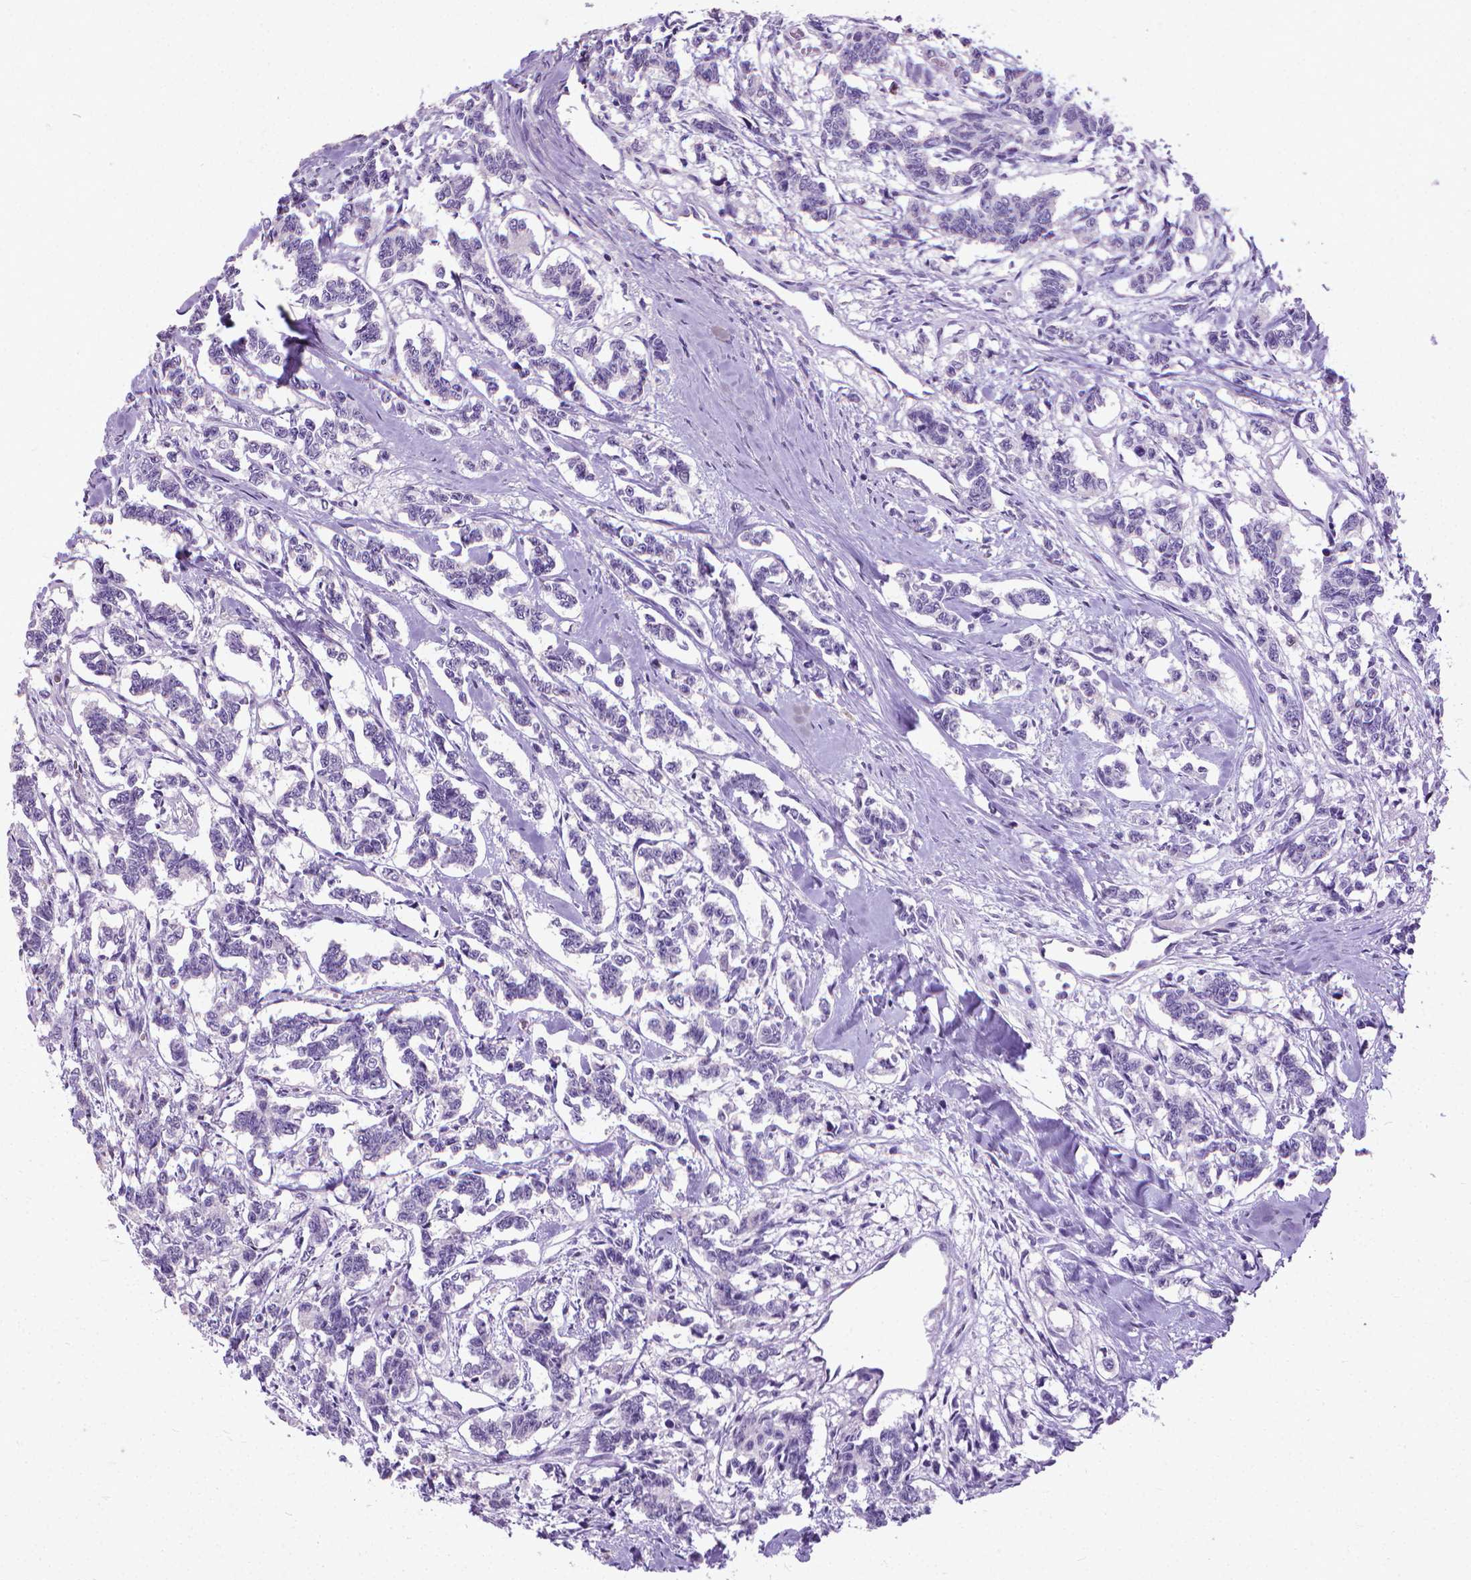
{"staining": {"intensity": "negative", "quantity": "none", "location": "none"}, "tissue": "carcinoid", "cell_type": "Tumor cells", "image_type": "cancer", "snomed": [{"axis": "morphology", "description": "Carcinoid, malignant, NOS"}, {"axis": "topography", "description": "Kidney"}], "caption": "High magnification brightfield microscopy of carcinoid (malignant) stained with DAB (brown) and counterstained with hematoxylin (blue): tumor cells show no significant expression.", "gene": "KRT5", "patient": {"sex": "female", "age": 41}}